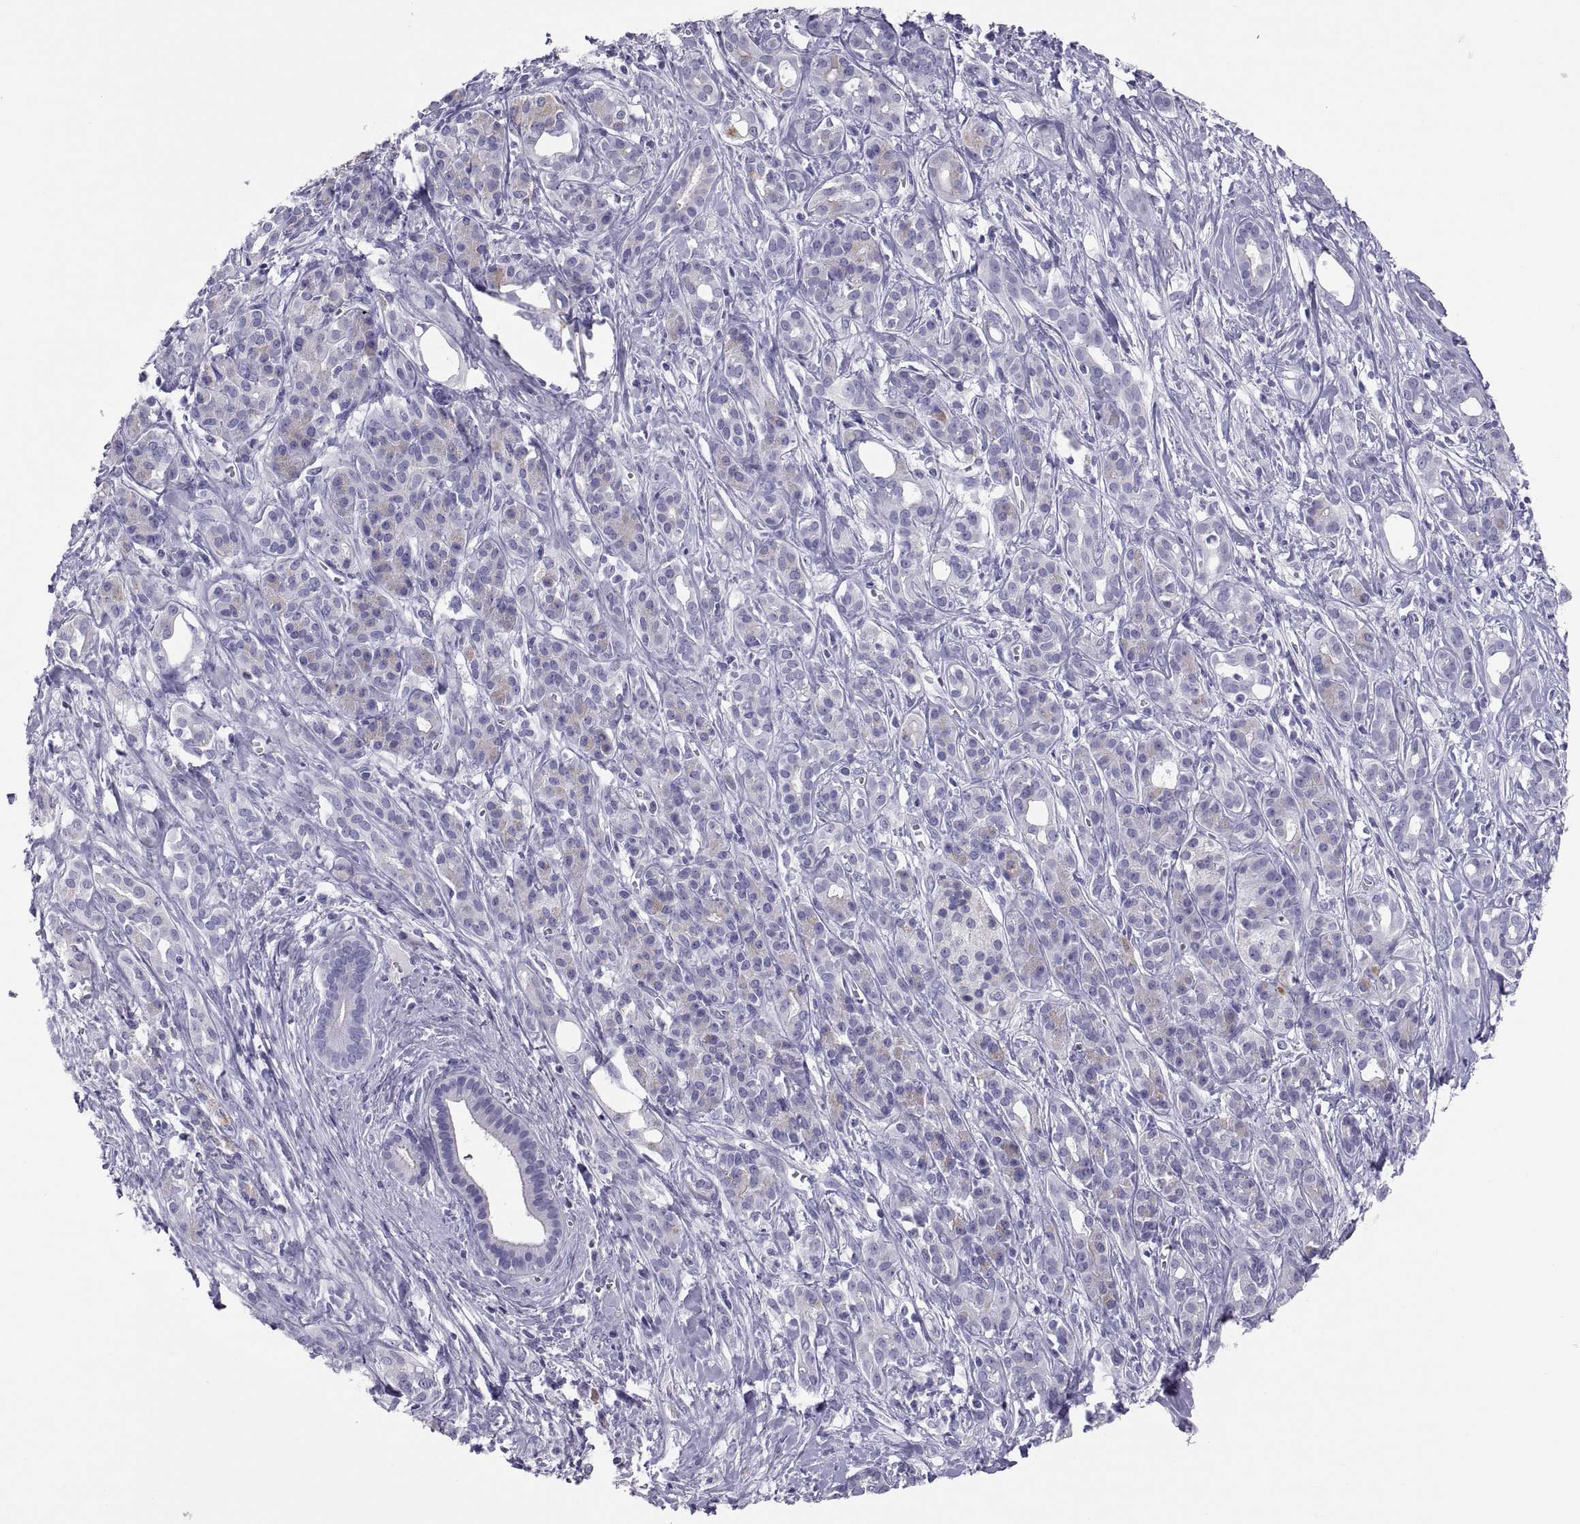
{"staining": {"intensity": "negative", "quantity": "none", "location": "none"}, "tissue": "pancreatic cancer", "cell_type": "Tumor cells", "image_type": "cancer", "snomed": [{"axis": "morphology", "description": "Adenocarcinoma, NOS"}, {"axis": "topography", "description": "Pancreas"}], "caption": "A high-resolution micrograph shows IHC staining of pancreatic cancer, which shows no significant expression in tumor cells.", "gene": "RNASE12", "patient": {"sex": "male", "age": 61}}